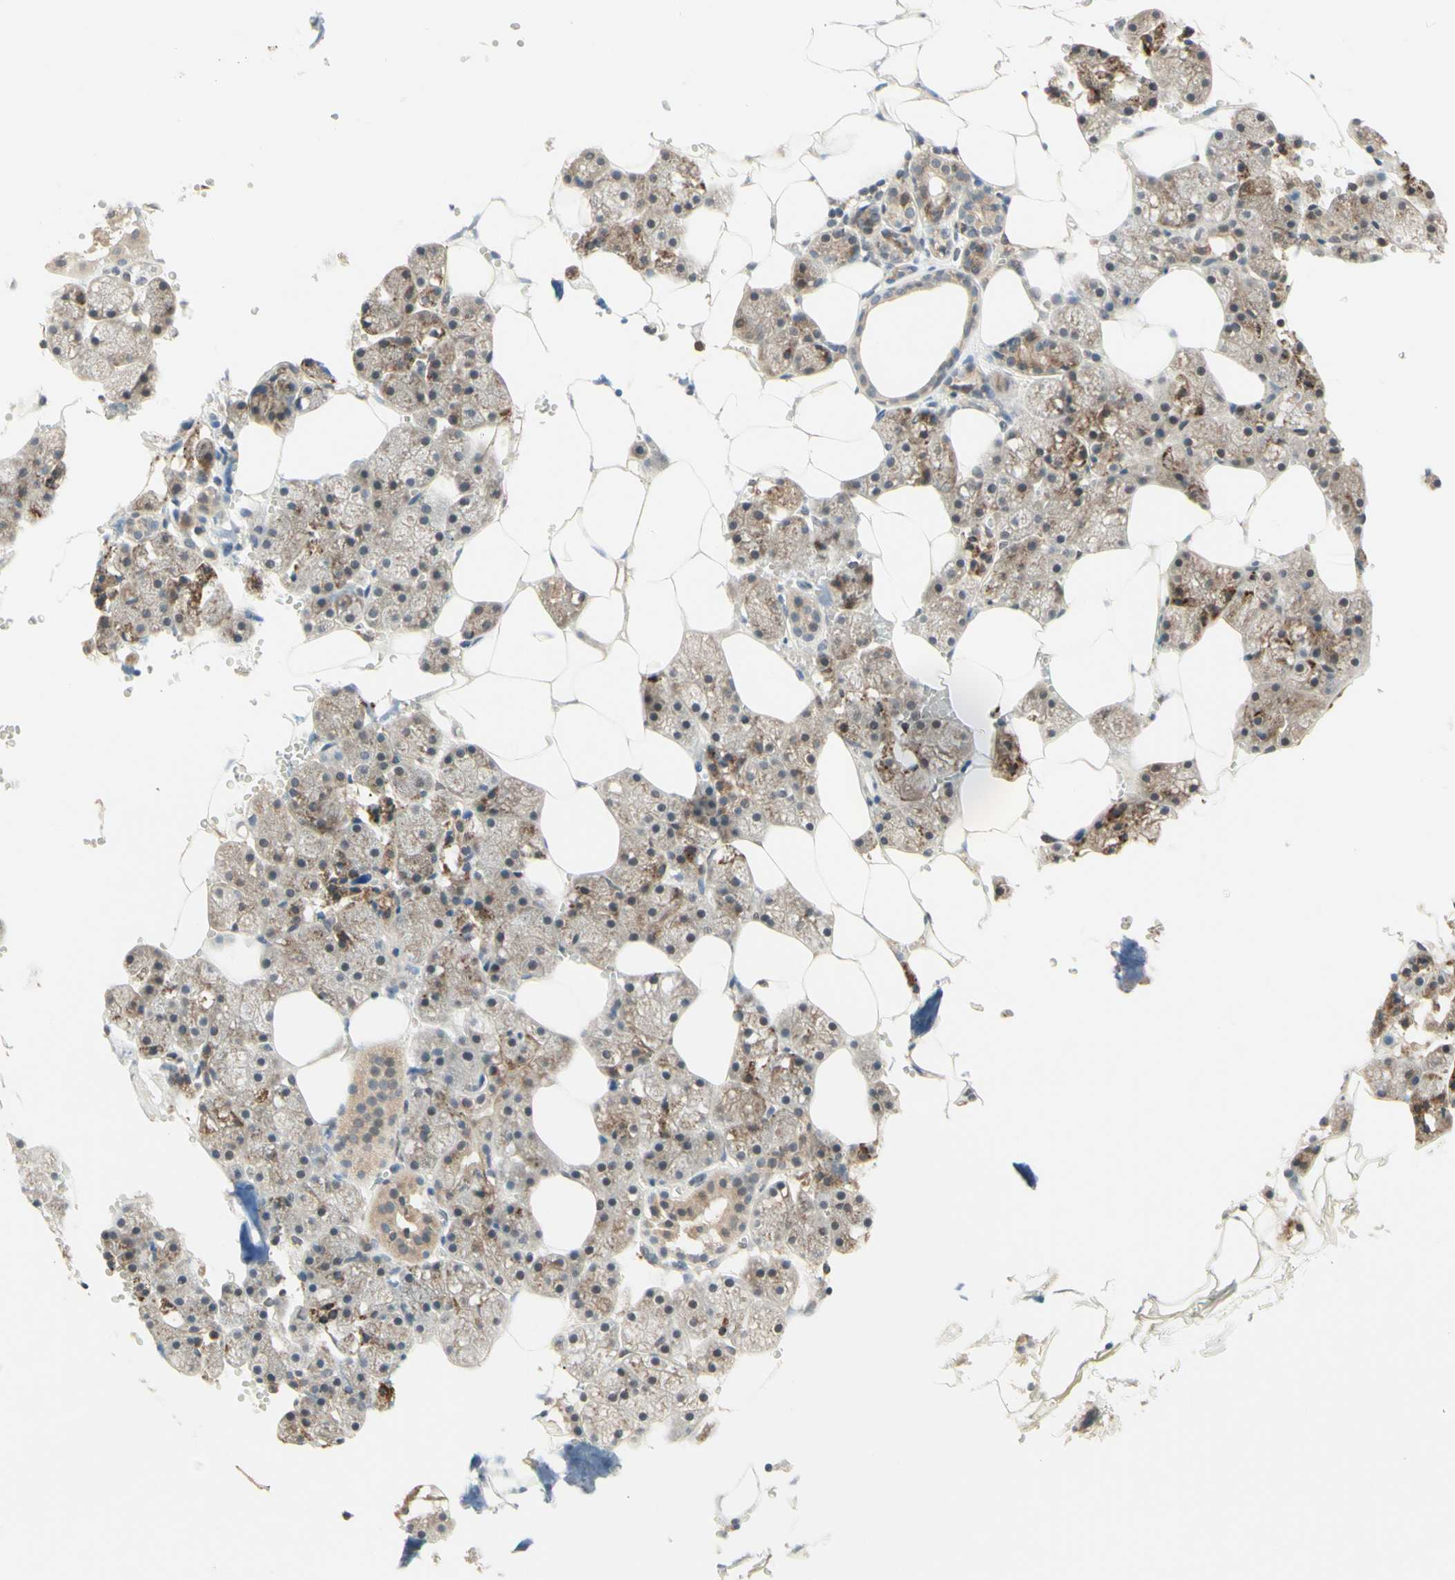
{"staining": {"intensity": "moderate", "quantity": ">75%", "location": "cytoplasmic/membranous"}, "tissue": "salivary gland", "cell_type": "Glandular cells", "image_type": "normal", "snomed": [{"axis": "morphology", "description": "Normal tissue, NOS"}, {"axis": "topography", "description": "Salivary gland"}], "caption": "Immunohistochemical staining of benign salivary gland demonstrates moderate cytoplasmic/membranous protein expression in approximately >75% of glandular cells. Immunohistochemistry (ihc) stains the protein in brown and the nuclei are stained blue.", "gene": "ZW10", "patient": {"sex": "male", "age": 62}}